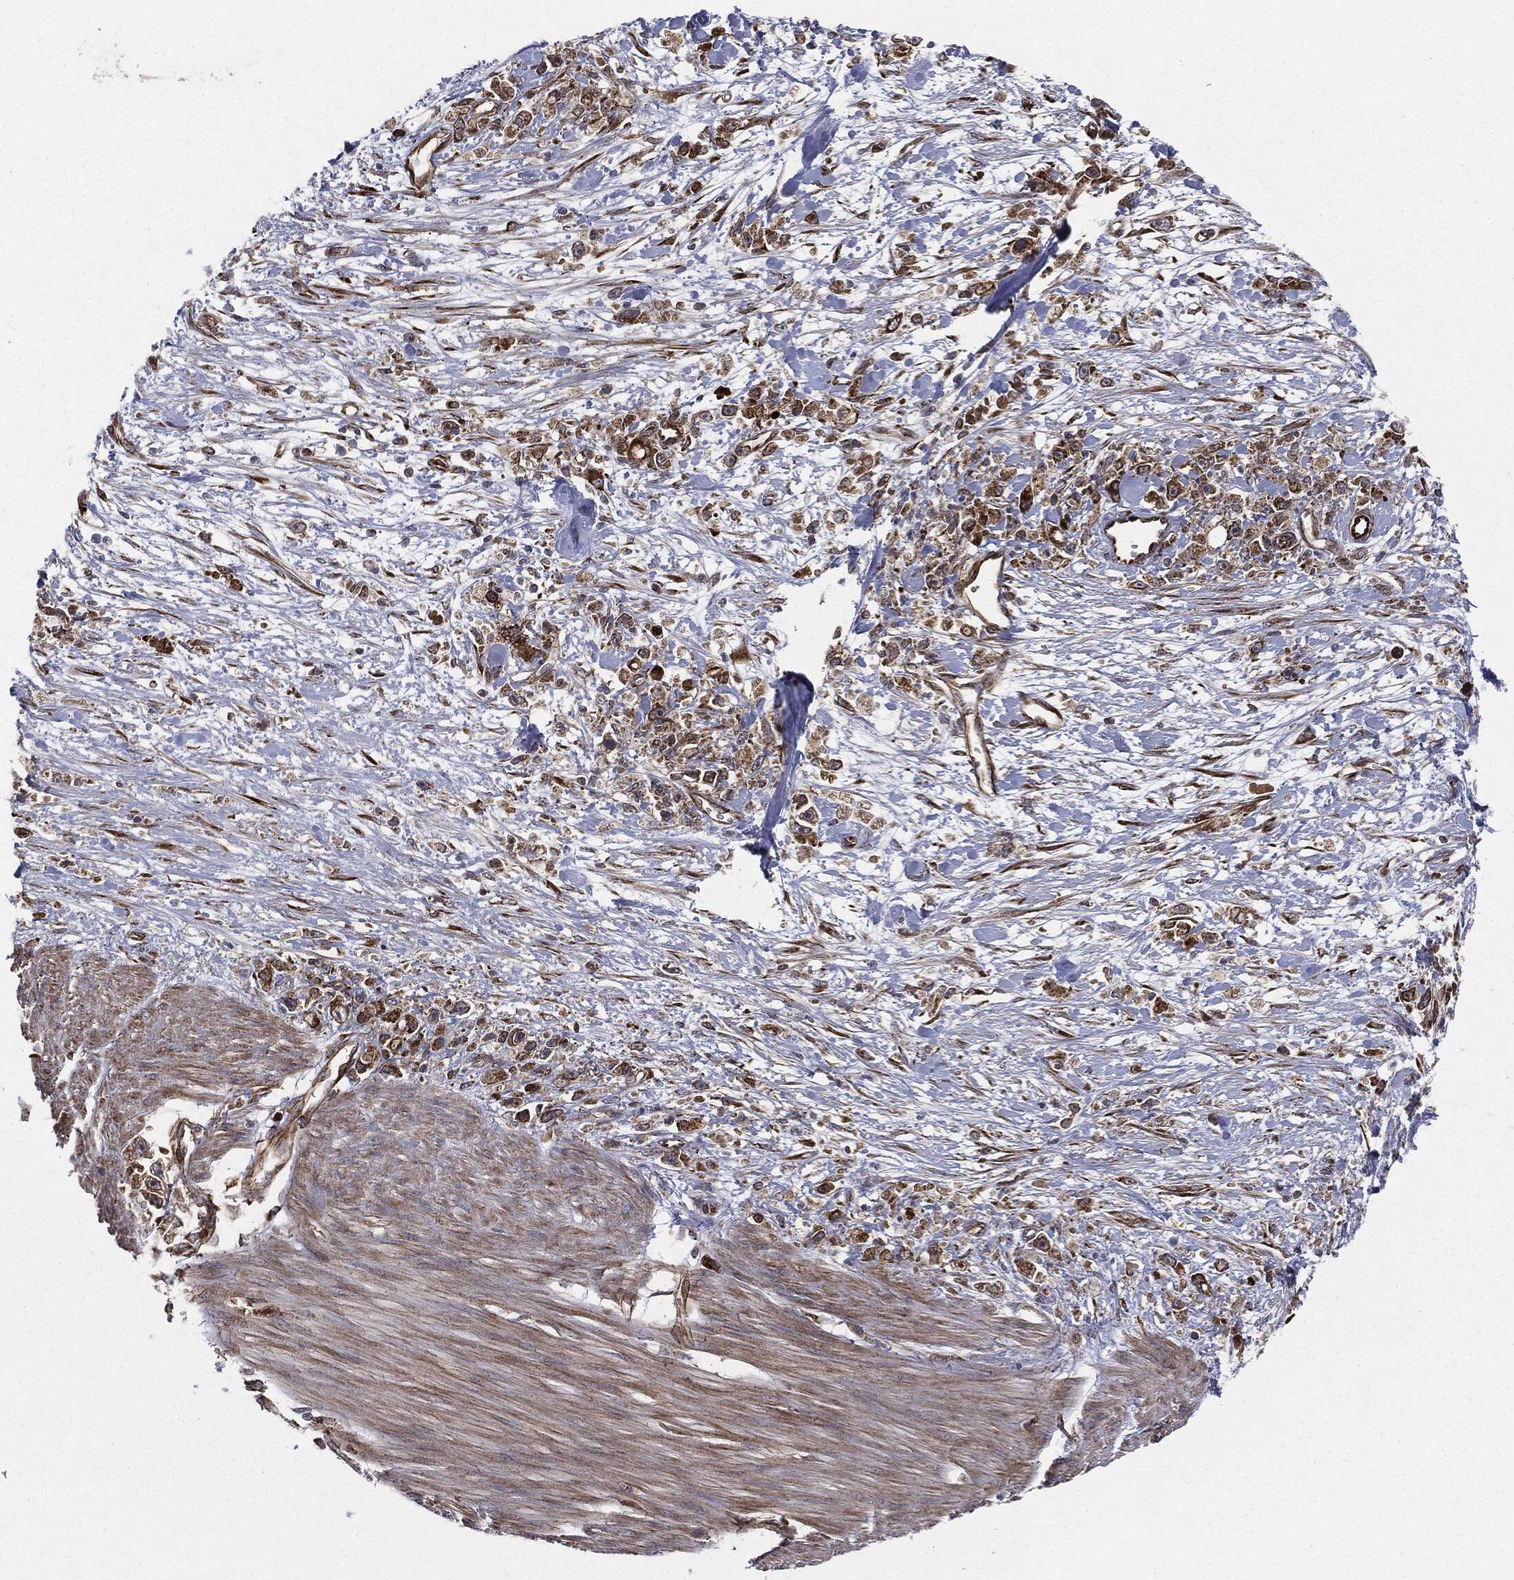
{"staining": {"intensity": "moderate", "quantity": ">75%", "location": "cytoplasmic/membranous"}, "tissue": "stomach cancer", "cell_type": "Tumor cells", "image_type": "cancer", "snomed": [{"axis": "morphology", "description": "Adenocarcinoma, NOS"}, {"axis": "topography", "description": "Stomach"}], "caption": "IHC photomicrograph of neoplastic tissue: stomach adenocarcinoma stained using immunohistochemistry shows medium levels of moderate protein expression localized specifically in the cytoplasmic/membranous of tumor cells, appearing as a cytoplasmic/membranous brown color.", "gene": "CYLD", "patient": {"sex": "female", "age": 59}}